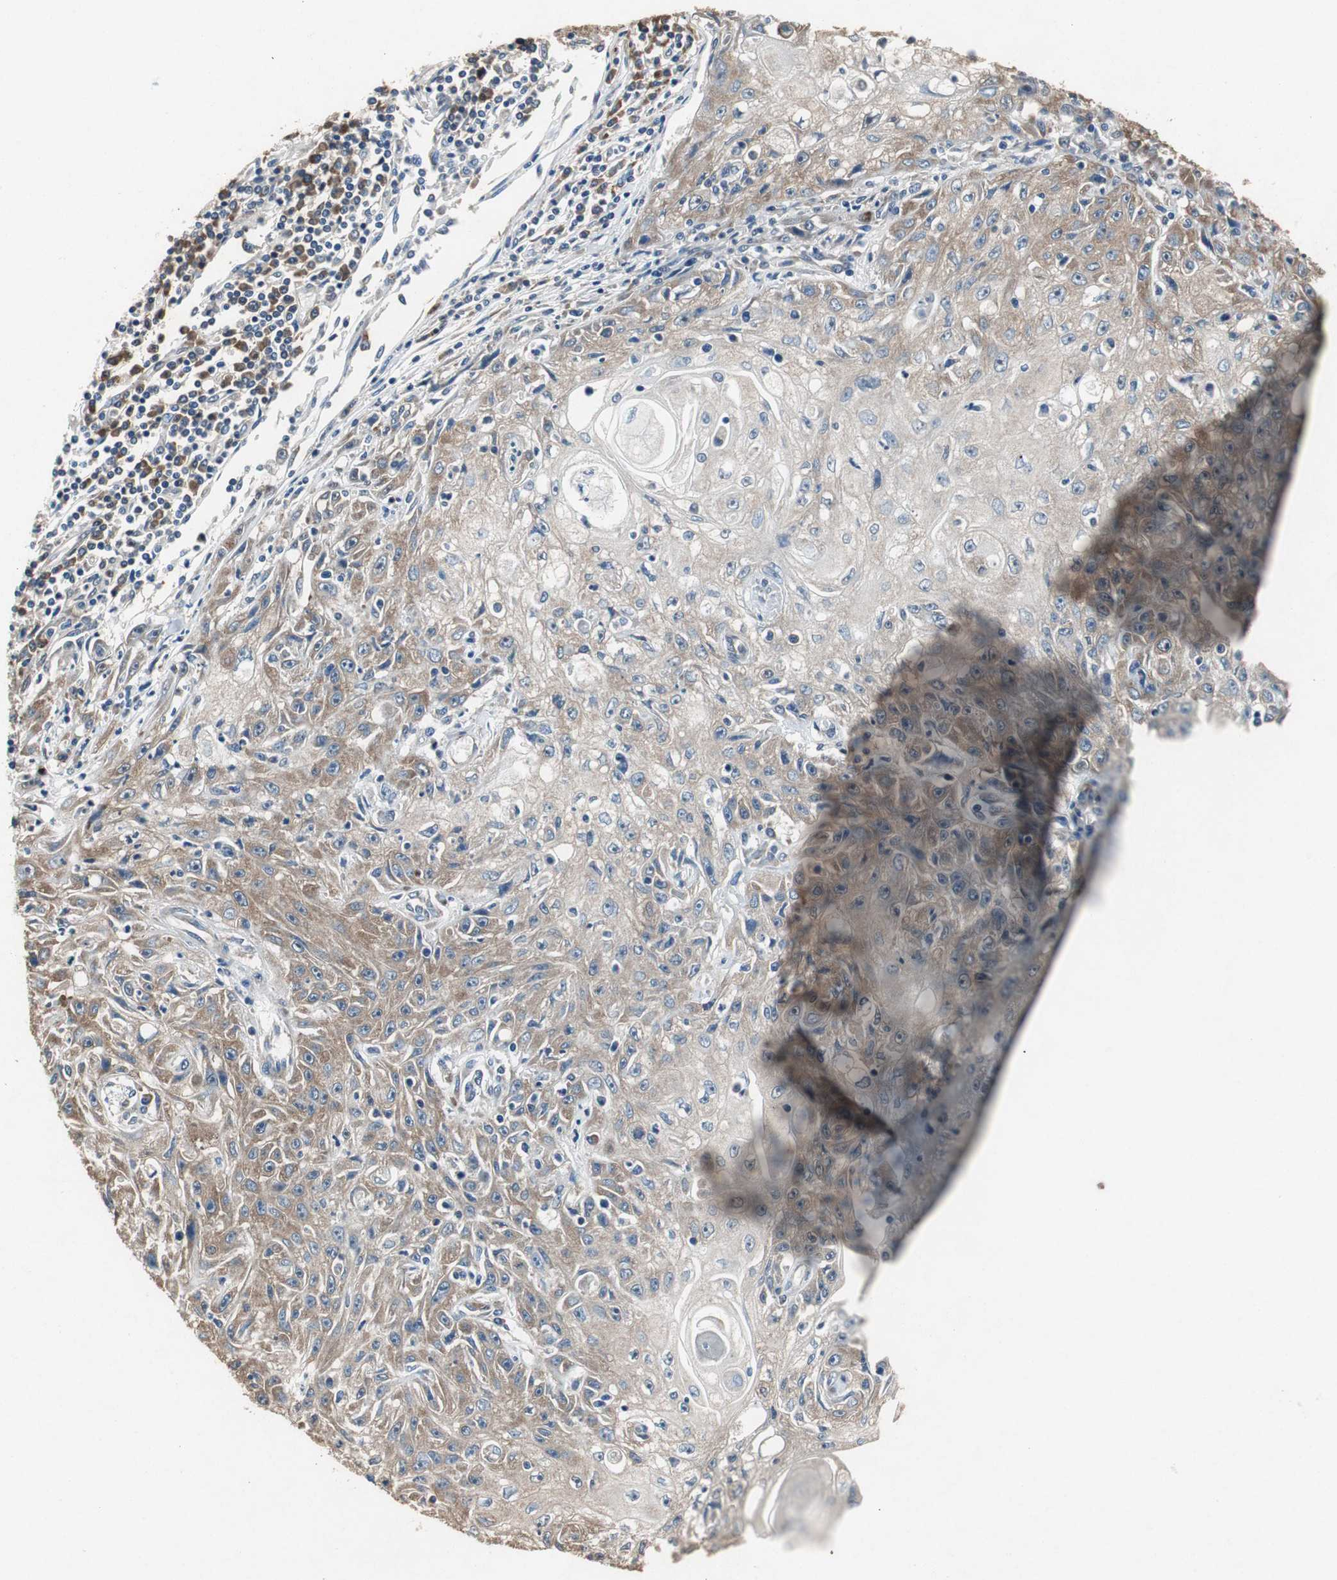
{"staining": {"intensity": "moderate", "quantity": ">75%", "location": "cytoplasmic/membranous"}, "tissue": "skin cancer", "cell_type": "Tumor cells", "image_type": "cancer", "snomed": [{"axis": "morphology", "description": "Squamous cell carcinoma, NOS"}, {"axis": "topography", "description": "Skin"}], "caption": "Skin cancer tissue demonstrates moderate cytoplasmic/membranous positivity in approximately >75% of tumor cells Nuclei are stained in blue.", "gene": "RPL35", "patient": {"sex": "male", "age": 75}}